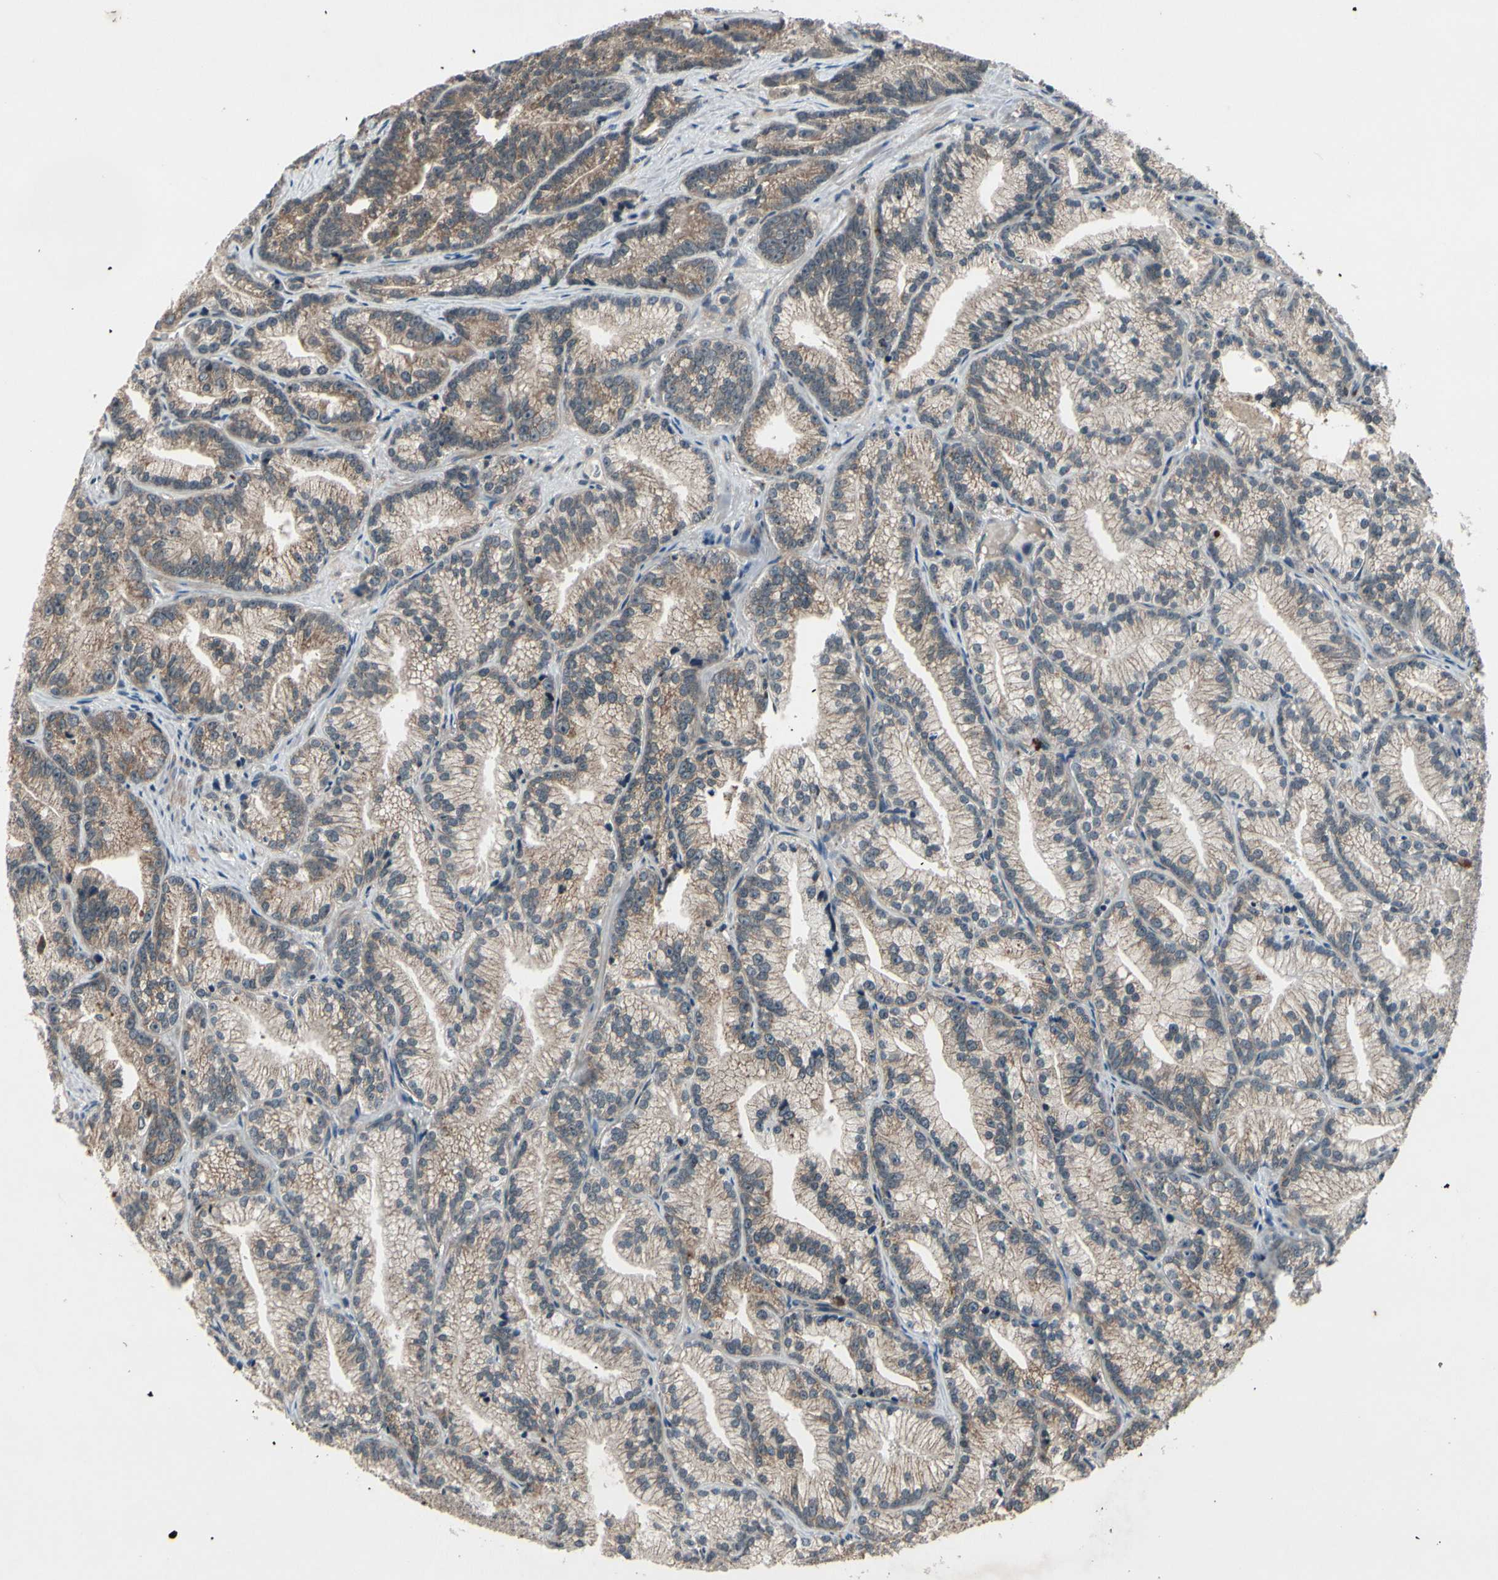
{"staining": {"intensity": "moderate", "quantity": ">75%", "location": "cytoplasmic/membranous"}, "tissue": "prostate cancer", "cell_type": "Tumor cells", "image_type": "cancer", "snomed": [{"axis": "morphology", "description": "Adenocarcinoma, Low grade"}, {"axis": "topography", "description": "Prostate"}], "caption": "Immunohistochemical staining of low-grade adenocarcinoma (prostate) demonstrates medium levels of moderate cytoplasmic/membranous expression in about >75% of tumor cells. The protein of interest is shown in brown color, while the nuclei are stained blue.", "gene": "MBTPS2", "patient": {"sex": "male", "age": 89}}